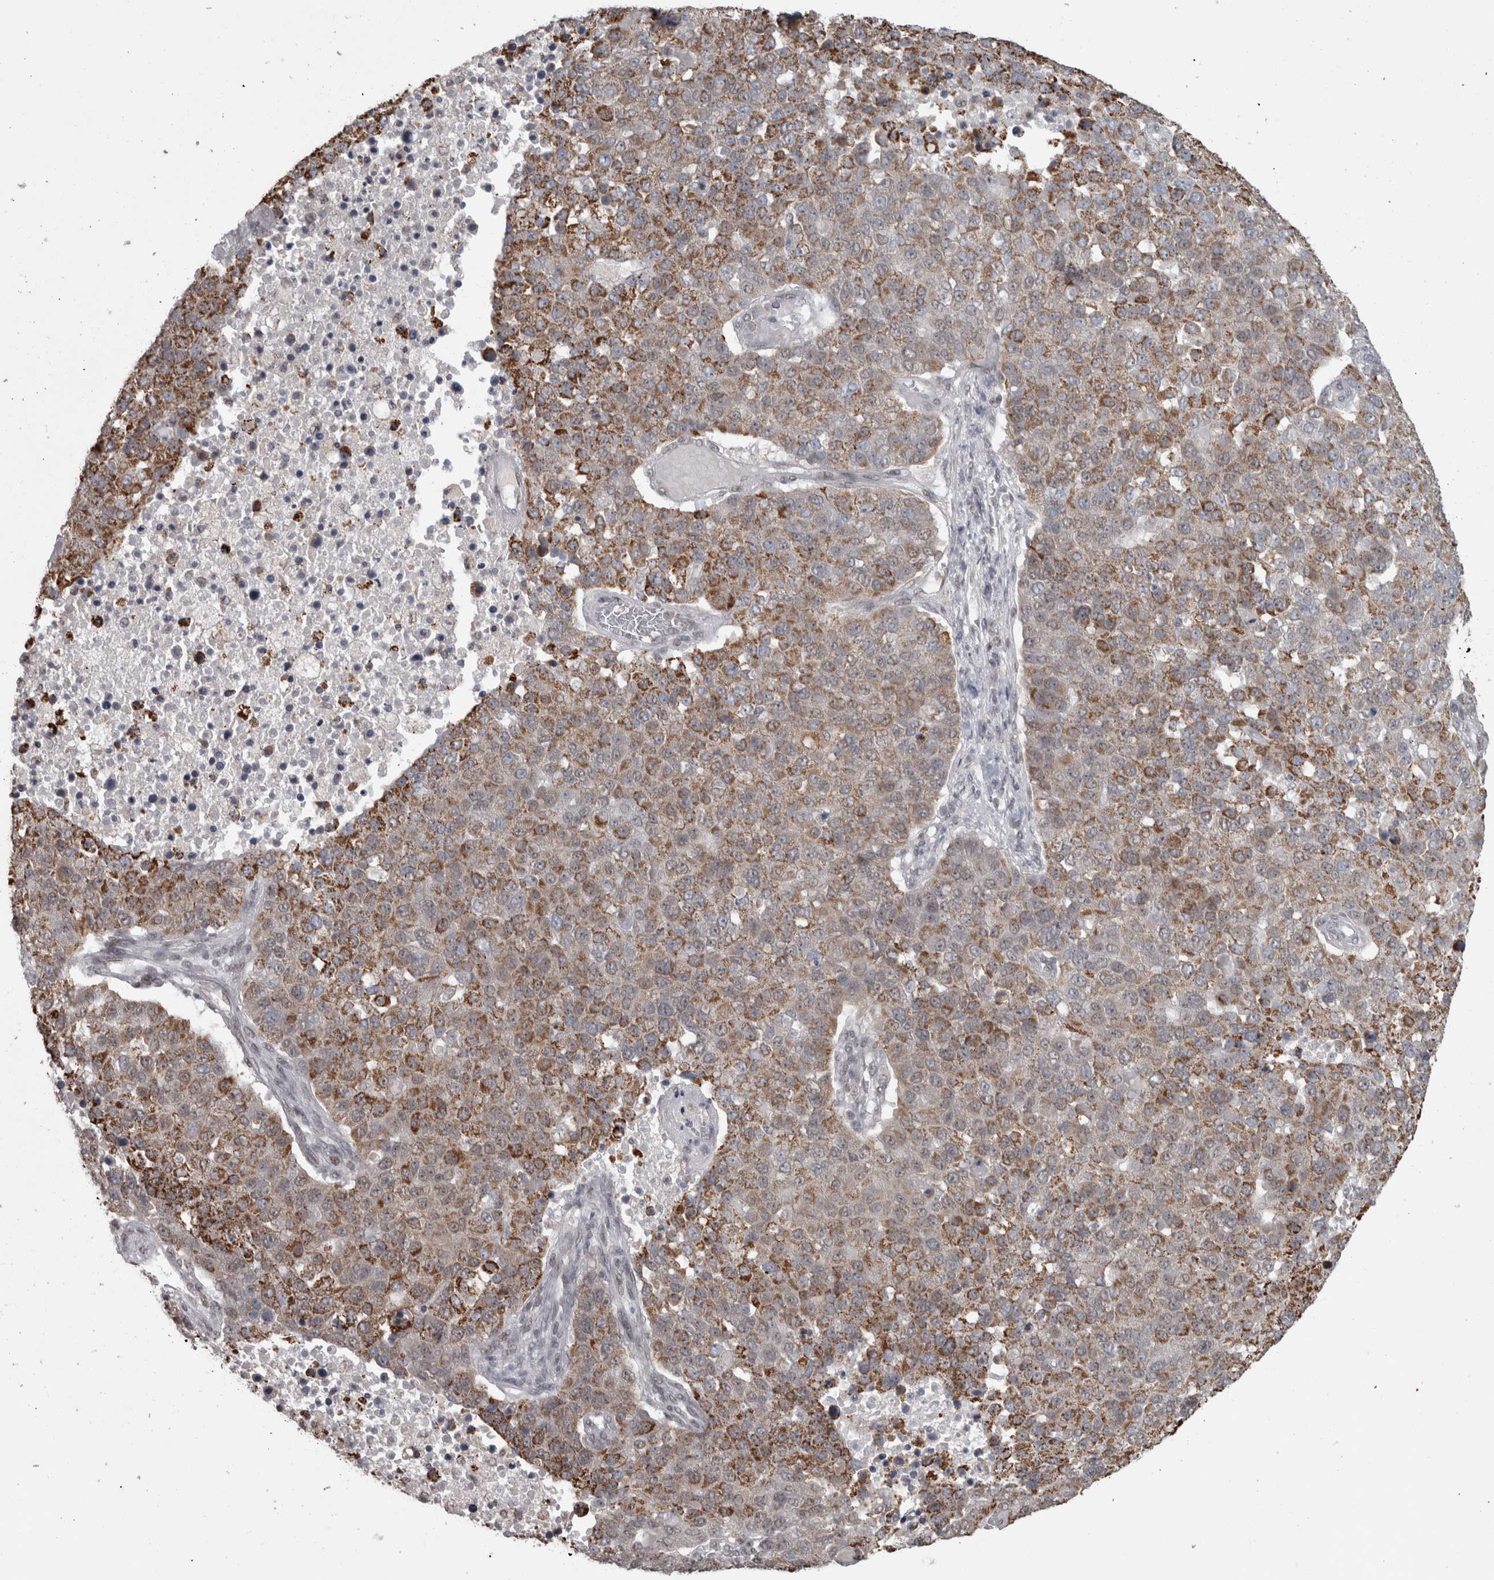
{"staining": {"intensity": "moderate", "quantity": ">75%", "location": "cytoplasmic/membranous"}, "tissue": "pancreatic cancer", "cell_type": "Tumor cells", "image_type": "cancer", "snomed": [{"axis": "morphology", "description": "Adenocarcinoma, NOS"}, {"axis": "topography", "description": "Pancreas"}], "caption": "IHC photomicrograph of neoplastic tissue: human adenocarcinoma (pancreatic) stained using IHC reveals medium levels of moderate protein expression localized specifically in the cytoplasmic/membranous of tumor cells, appearing as a cytoplasmic/membranous brown color.", "gene": "MICU3", "patient": {"sex": "female", "age": 61}}